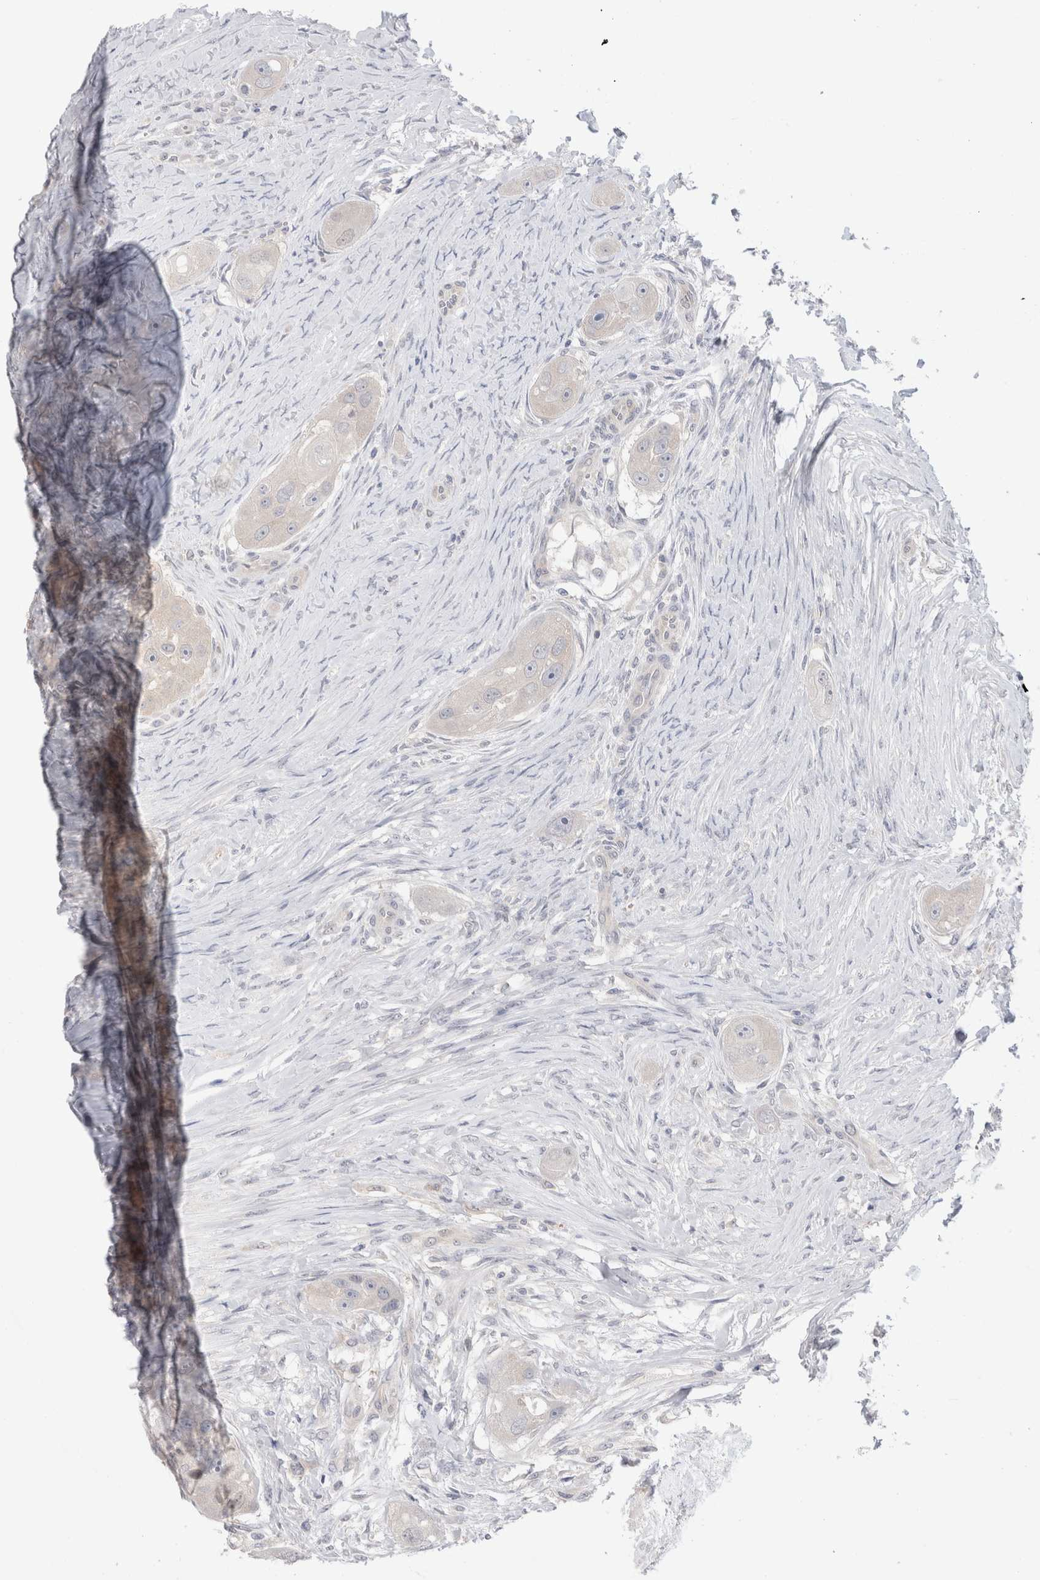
{"staining": {"intensity": "negative", "quantity": "none", "location": "none"}, "tissue": "head and neck cancer", "cell_type": "Tumor cells", "image_type": "cancer", "snomed": [{"axis": "morphology", "description": "Normal tissue, NOS"}, {"axis": "morphology", "description": "Squamous cell carcinoma, NOS"}, {"axis": "topography", "description": "Skeletal muscle"}, {"axis": "topography", "description": "Head-Neck"}], "caption": "Immunohistochemistry (IHC) histopathology image of neoplastic tissue: human head and neck cancer stained with DAB (3,3'-diaminobenzidine) demonstrates no significant protein staining in tumor cells.", "gene": "NDOR1", "patient": {"sex": "male", "age": 51}}